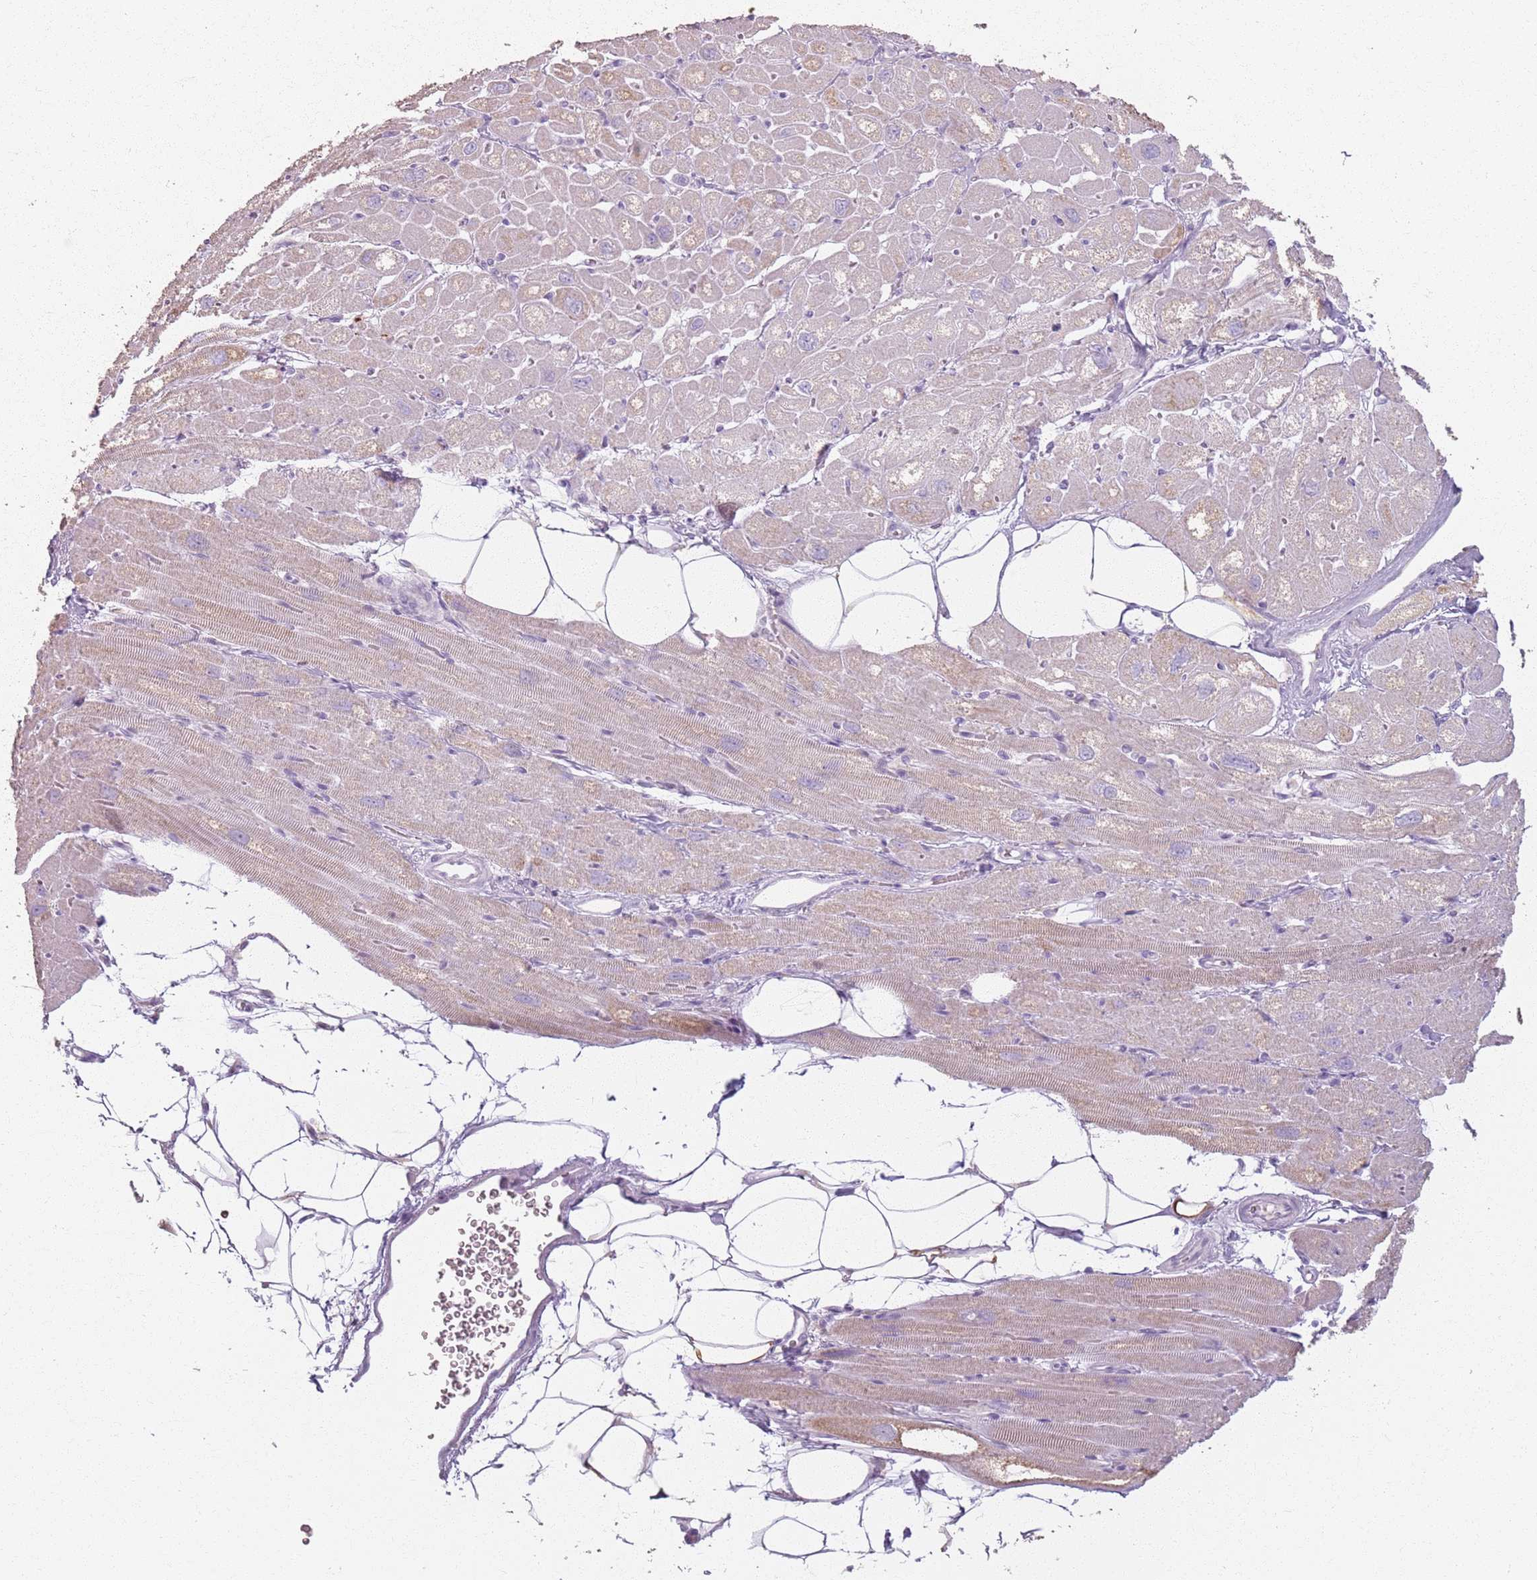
{"staining": {"intensity": "moderate", "quantity": "25%-75%", "location": "cytoplasmic/membranous"}, "tissue": "heart muscle", "cell_type": "Cardiomyocytes", "image_type": "normal", "snomed": [{"axis": "morphology", "description": "Normal tissue, NOS"}, {"axis": "topography", "description": "Heart"}], "caption": "Immunohistochemical staining of unremarkable heart muscle demonstrates 25%-75% levels of moderate cytoplasmic/membranous protein positivity in about 25%-75% of cardiomyocytes.", "gene": "GDPGP1", "patient": {"sex": "male", "age": 50}}